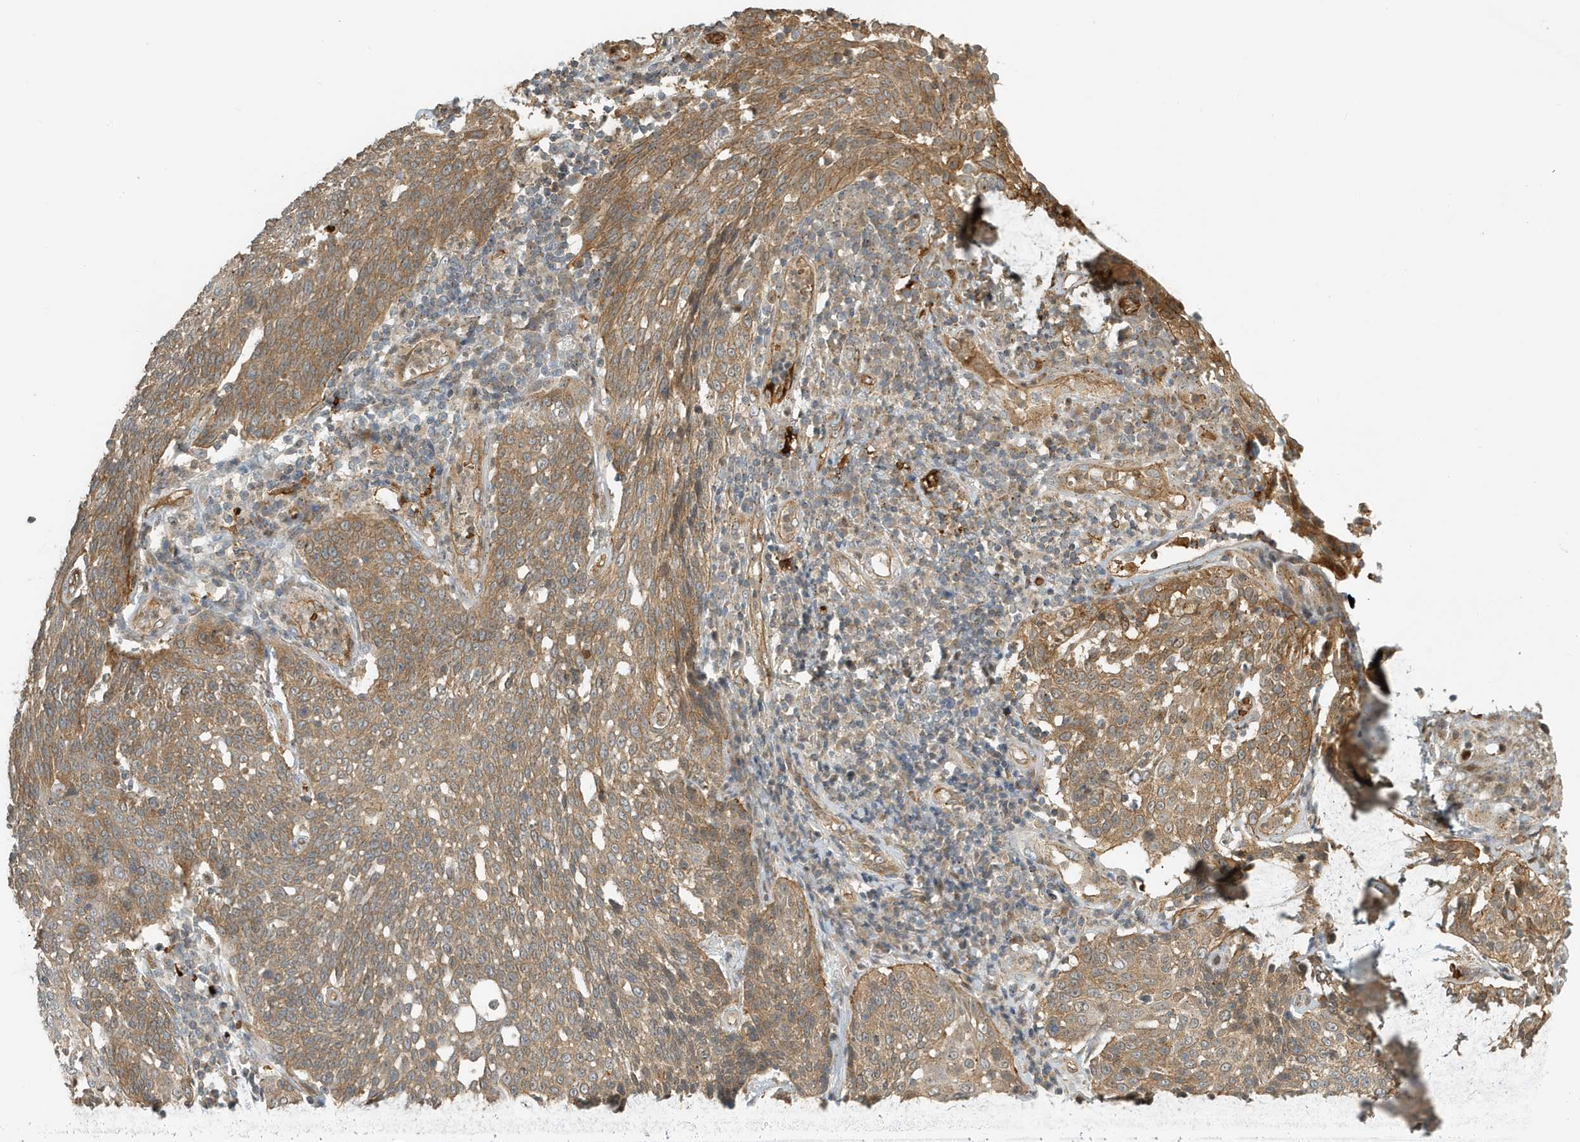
{"staining": {"intensity": "moderate", "quantity": ">75%", "location": "cytoplasmic/membranous"}, "tissue": "cervical cancer", "cell_type": "Tumor cells", "image_type": "cancer", "snomed": [{"axis": "morphology", "description": "Squamous cell carcinoma, NOS"}, {"axis": "topography", "description": "Cervix"}], "caption": "Protein staining displays moderate cytoplasmic/membranous staining in about >75% of tumor cells in cervical cancer.", "gene": "FYCO1", "patient": {"sex": "female", "age": 34}}